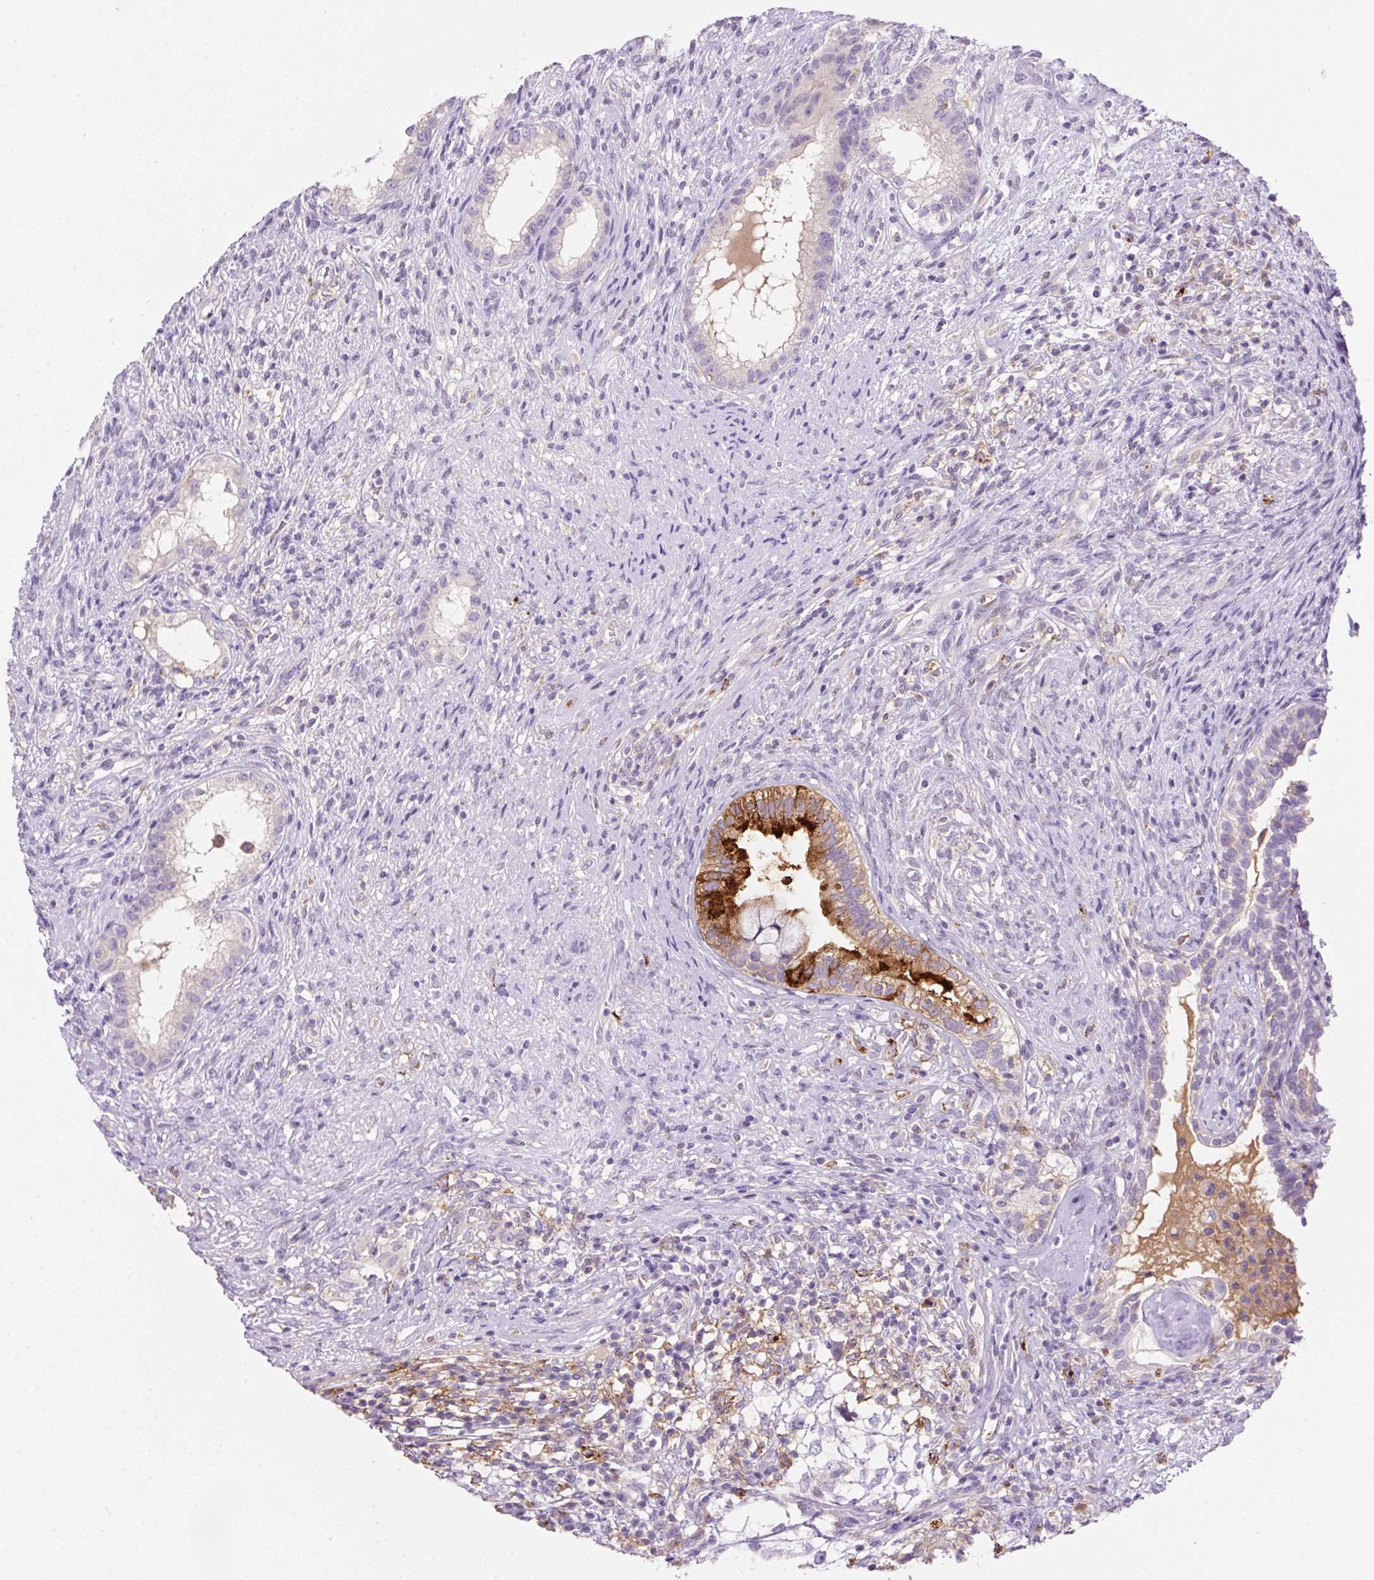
{"staining": {"intensity": "moderate", "quantity": "<25%", "location": "cytoplasmic/membranous"}, "tissue": "testis cancer", "cell_type": "Tumor cells", "image_type": "cancer", "snomed": [{"axis": "morphology", "description": "Seminoma, NOS"}, {"axis": "morphology", "description": "Carcinoma, Embryonal, NOS"}, {"axis": "topography", "description": "Testis"}], "caption": "Immunohistochemistry (IHC) (DAB (3,3'-diaminobenzidine)) staining of human testis cancer (embryonal carcinoma) reveals moderate cytoplasmic/membranous protein positivity in approximately <25% of tumor cells. The staining was performed using DAB to visualize the protein expression in brown, while the nuclei were stained in blue with hematoxylin (Magnification: 20x).", "gene": "TDRD15", "patient": {"sex": "male", "age": 41}}